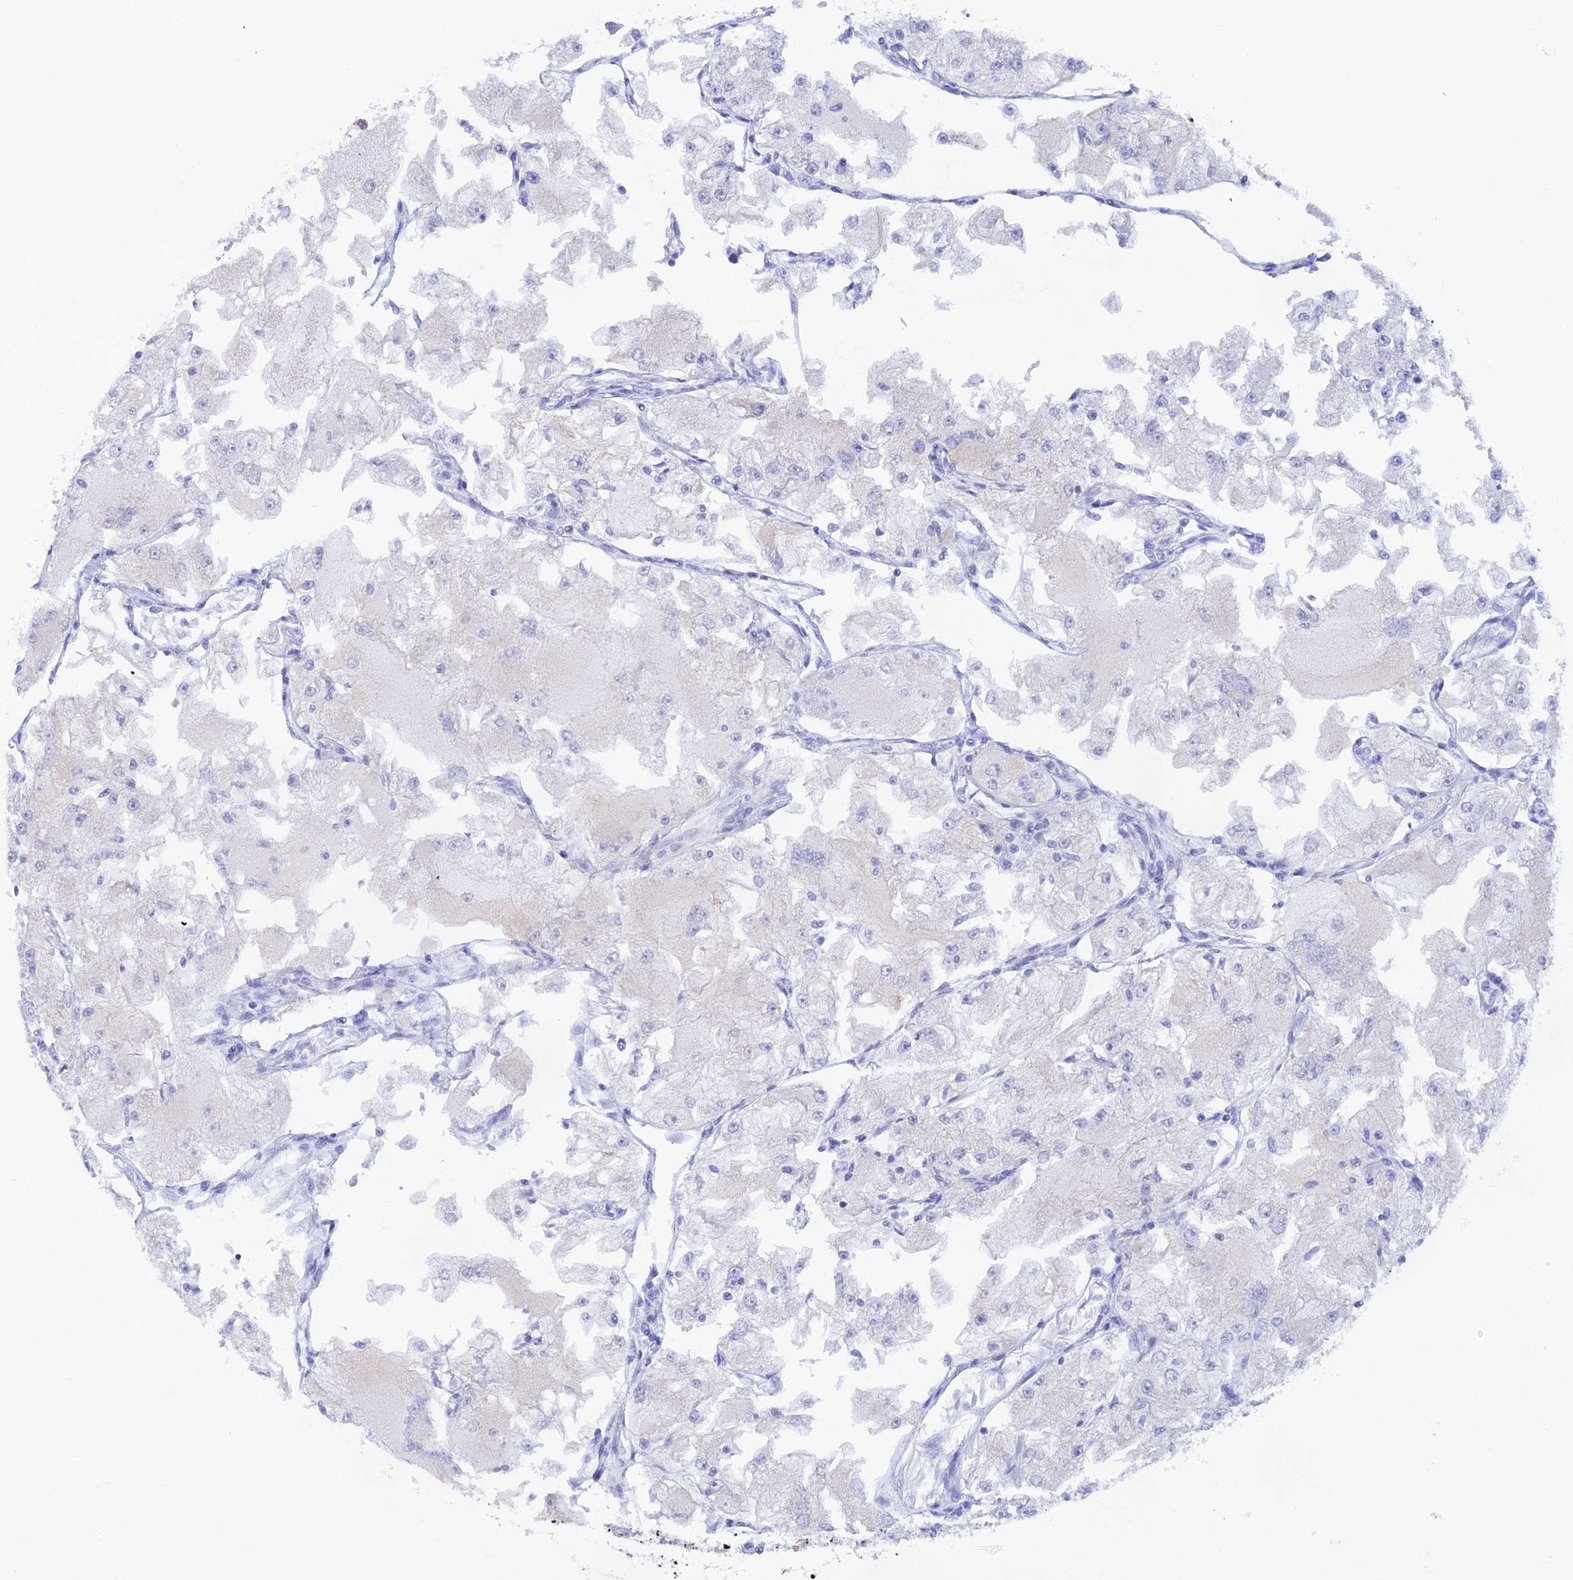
{"staining": {"intensity": "negative", "quantity": "none", "location": "none"}, "tissue": "renal cancer", "cell_type": "Tumor cells", "image_type": "cancer", "snomed": [{"axis": "morphology", "description": "Adenocarcinoma, NOS"}, {"axis": "topography", "description": "Kidney"}], "caption": "A micrograph of human adenocarcinoma (renal) is negative for staining in tumor cells.", "gene": "RASGEF1B", "patient": {"sex": "female", "age": 72}}